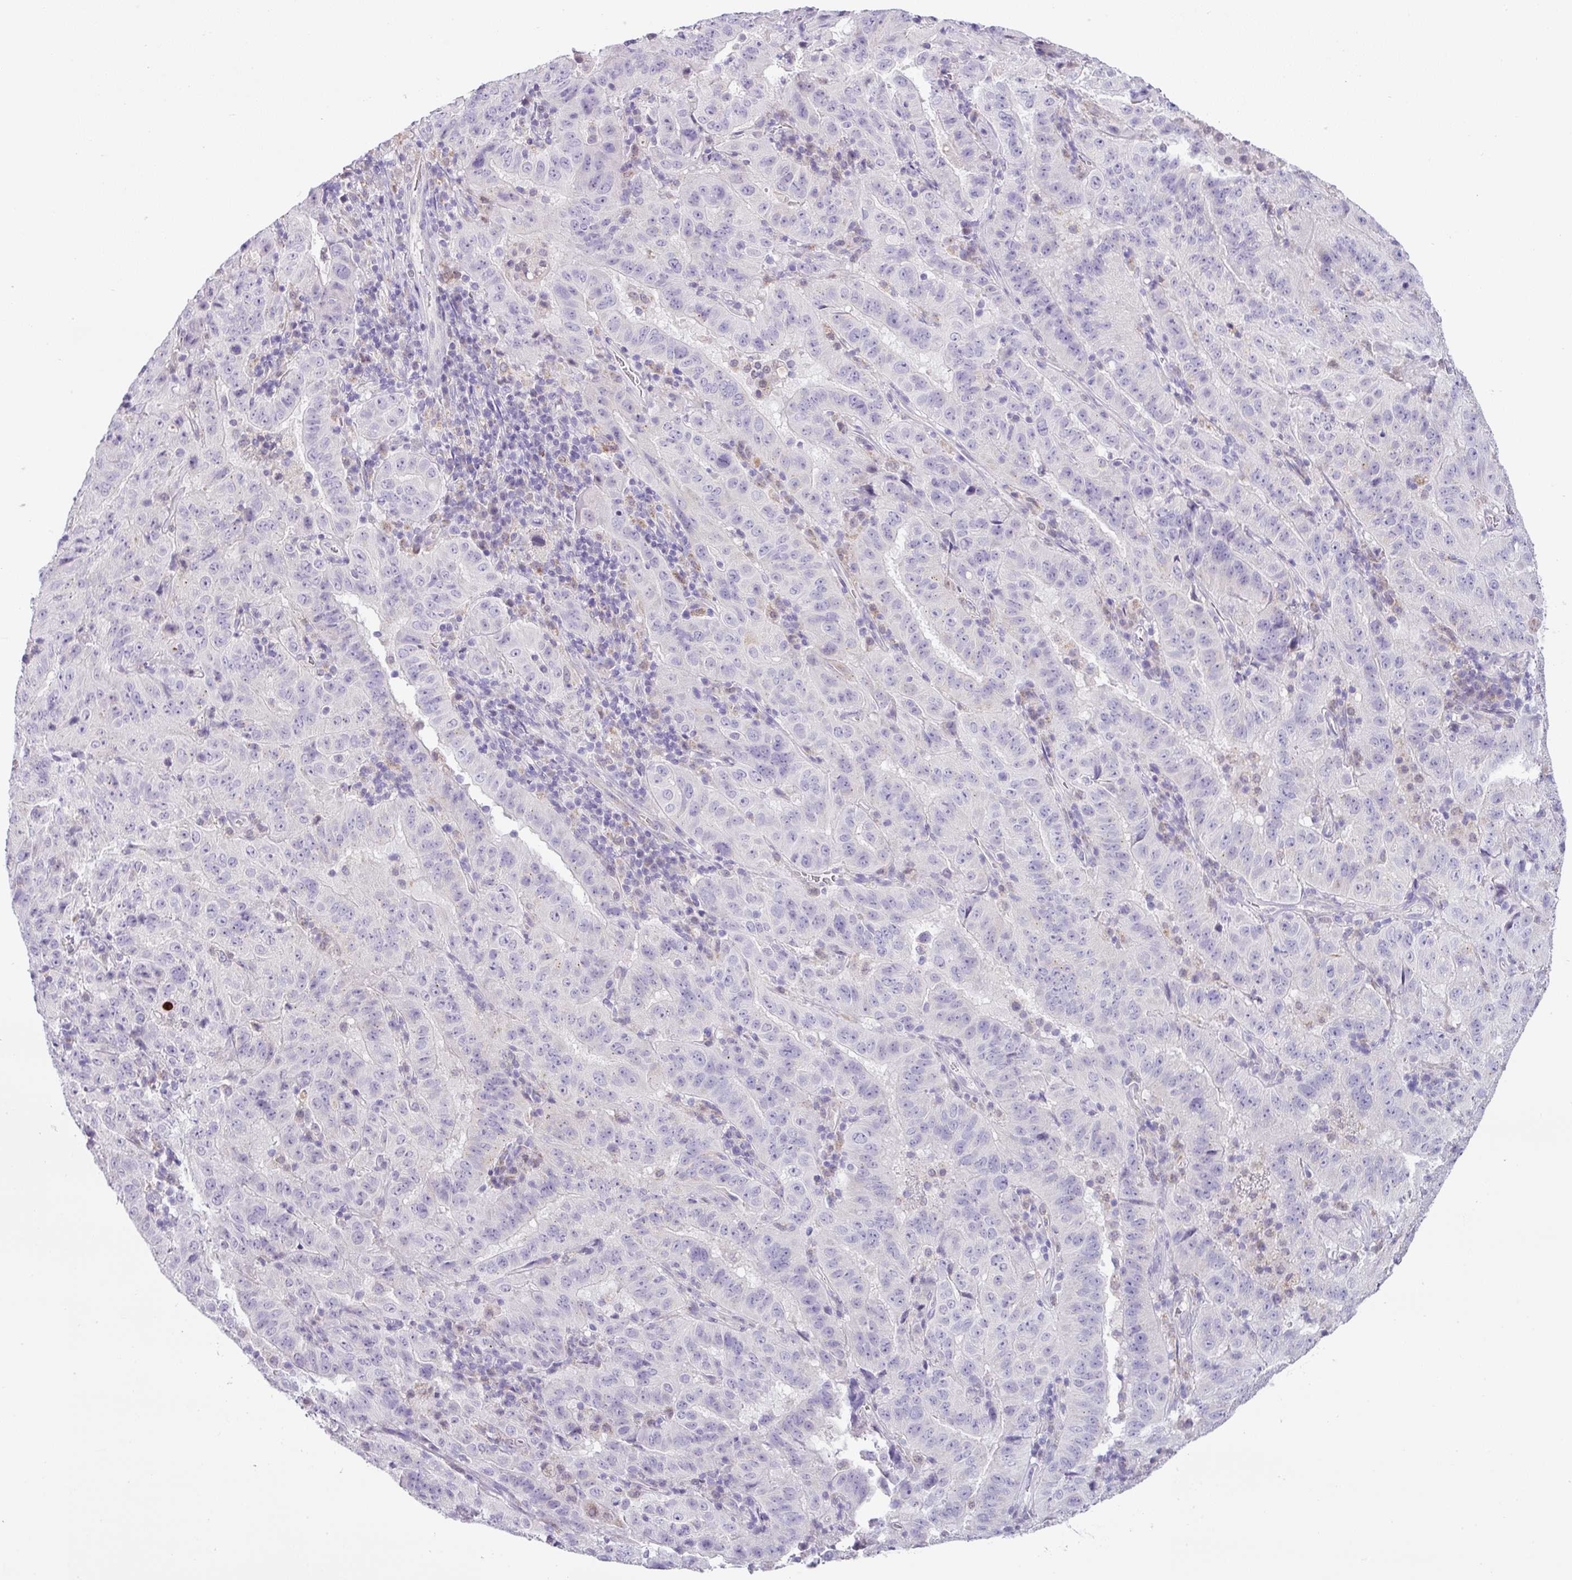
{"staining": {"intensity": "moderate", "quantity": "<25%", "location": "cytoplasmic/membranous"}, "tissue": "pancreatic cancer", "cell_type": "Tumor cells", "image_type": "cancer", "snomed": [{"axis": "morphology", "description": "Adenocarcinoma, NOS"}, {"axis": "topography", "description": "Pancreas"}], "caption": "IHC of adenocarcinoma (pancreatic) exhibits low levels of moderate cytoplasmic/membranous staining in approximately <25% of tumor cells. (DAB IHC, brown staining for protein, blue staining for nuclei).", "gene": "HMCN2", "patient": {"sex": "male", "age": 63}}